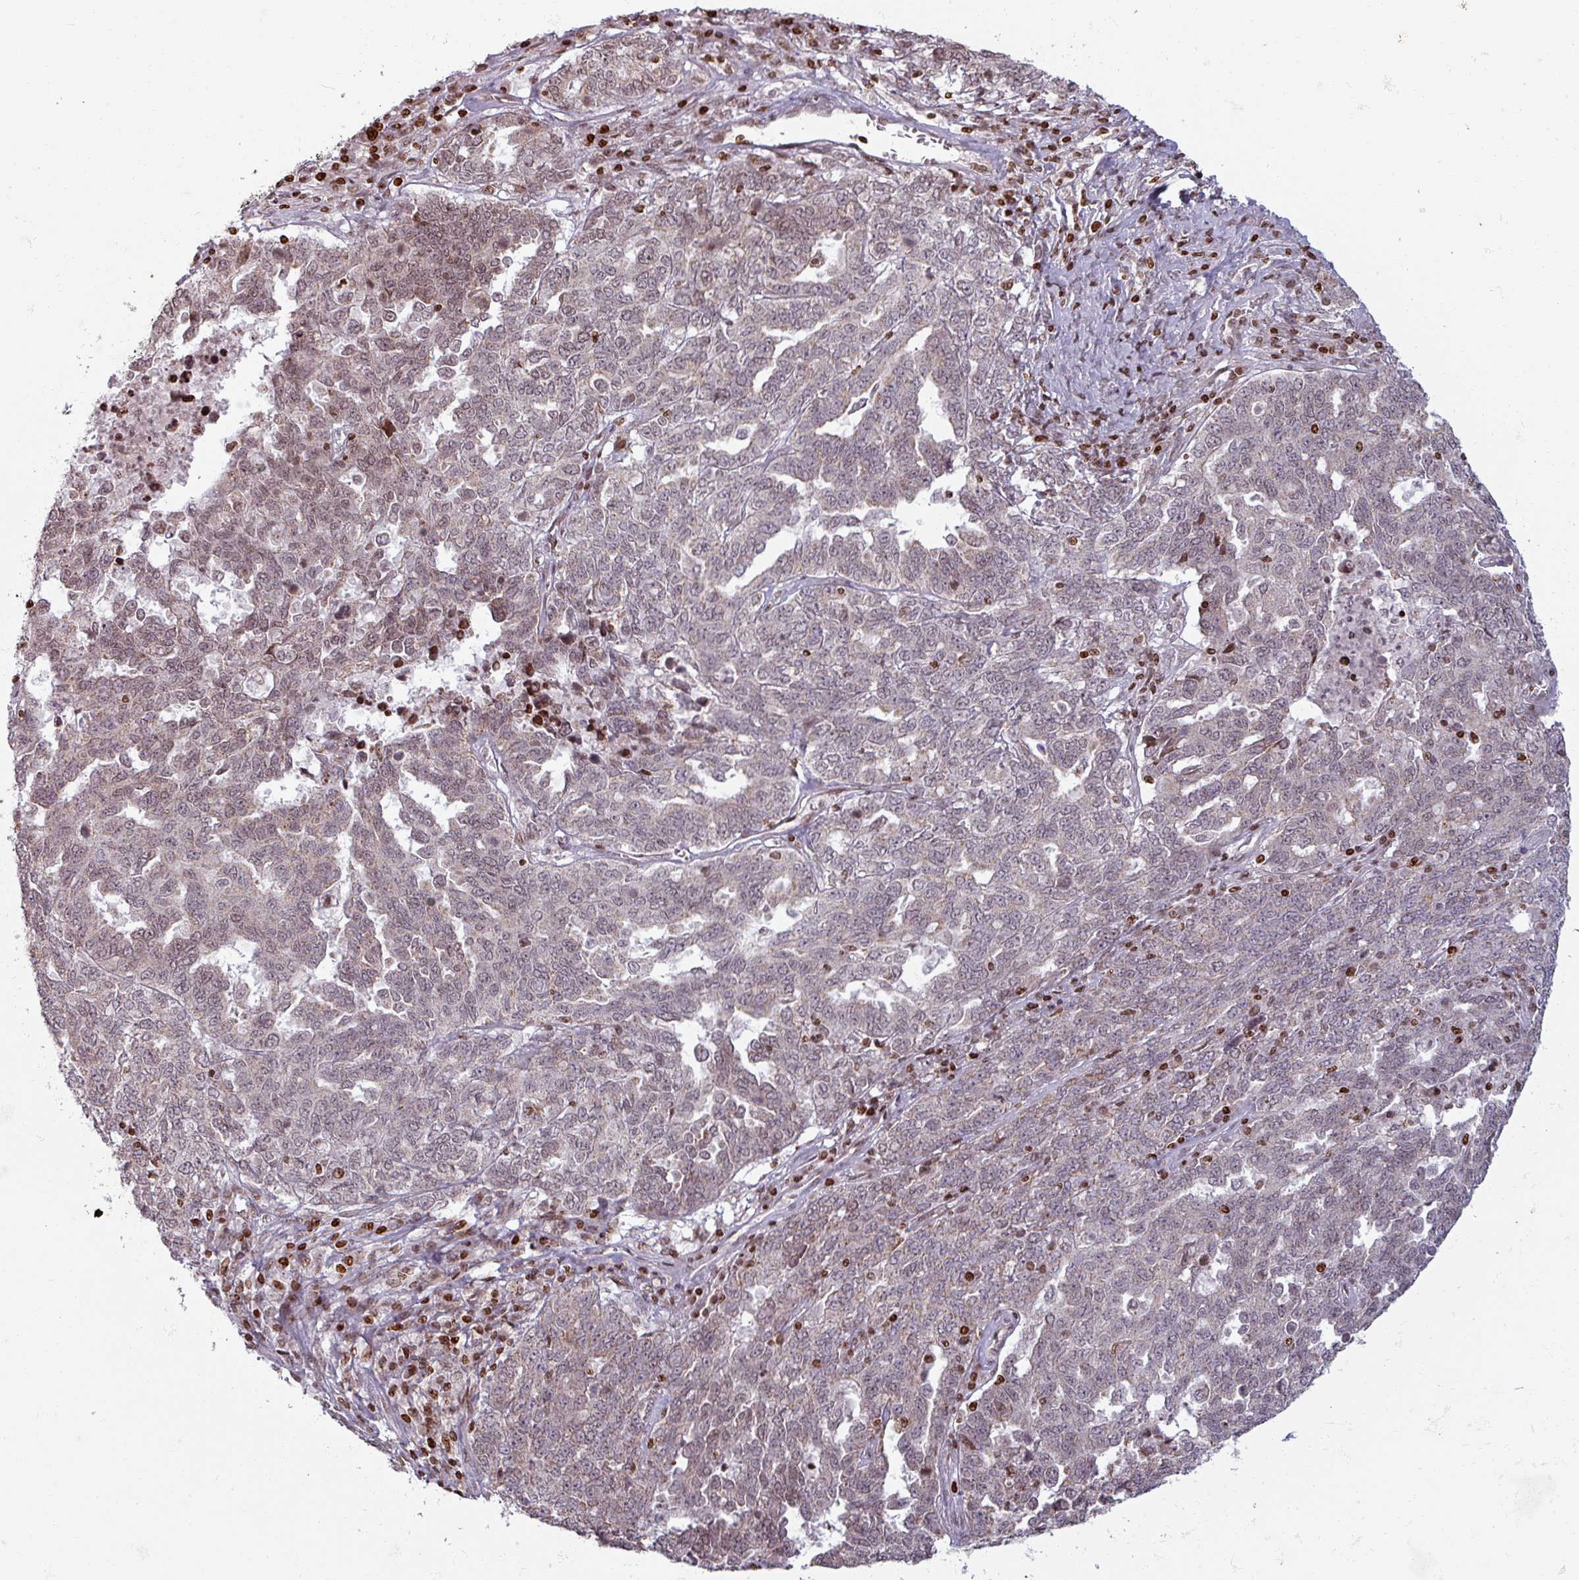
{"staining": {"intensity": "weak", "quantity": ">75%", "location": "nuclear"}, "tissue": "ovarian cancer", "cell_type": "Tumor cells", "image_type": "cancer", "snomed": [{"axis": "morphology", "description": "Carcinoma, endometroid"}, {"axis": "topography", "description": "Ovary"}], "caption": "Ovarian cancer stained with DAB (3,3'-diaminobenzidine) immunohistochemistry (IHC) exhibits low levels of weak nuclear staining in about >75% of tumor cells.", "gene": "NCOR1", "patient": {"sex": "female", "age": 62}}